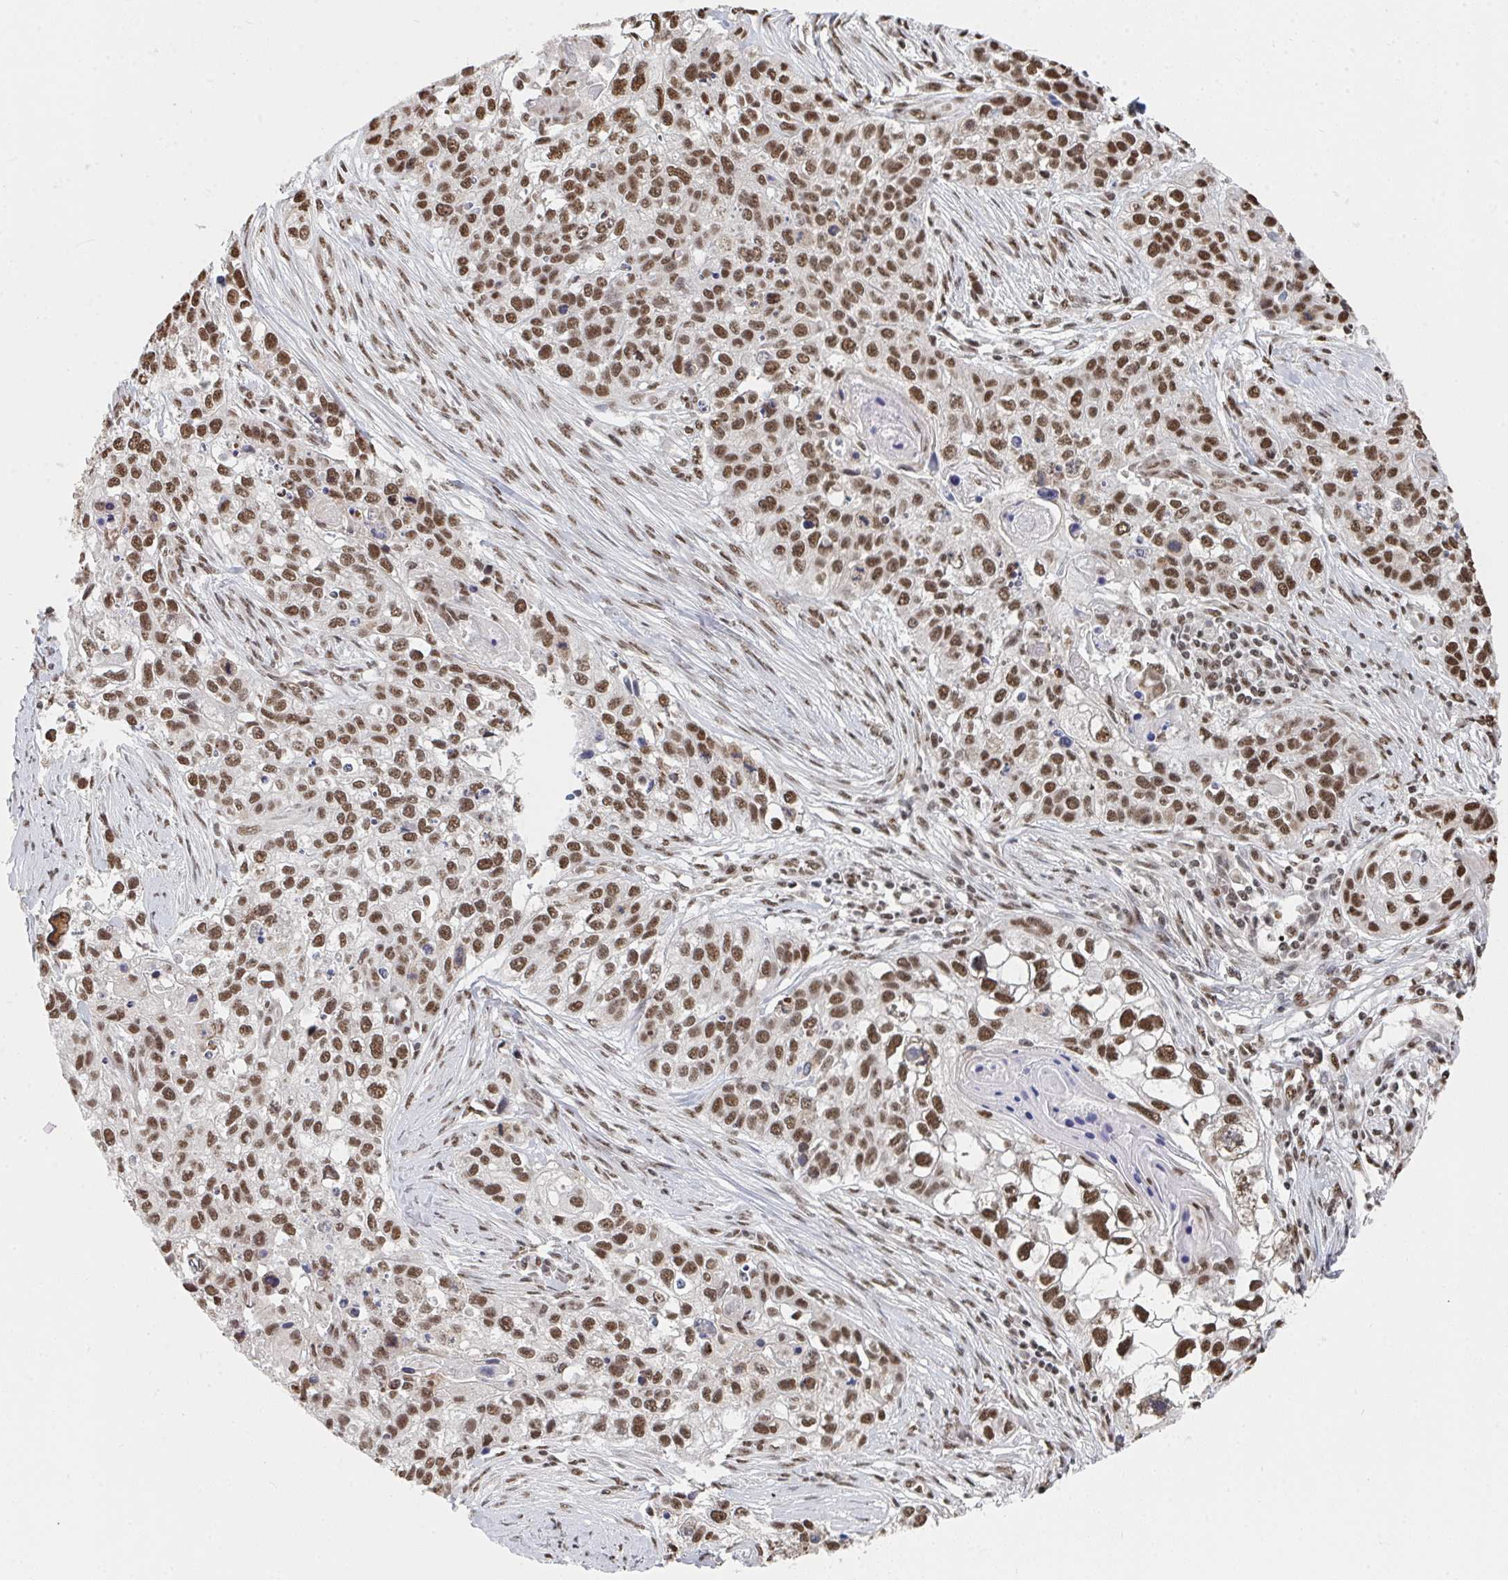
{"staining": {"intensity": "moderate", "quantity": ">75%", "location": "nuclear"}, "tissue": "lung cancer", "cell_type": "Tumor cells", "image_type": "cancer", "snomed": [{"axis": "morphology", "description": "Squamous cell carcinoma, NOS"}, {"axis": "topography", "description": "Lung"}], "caption": "Lung cancer stained for a protein (brown) exhibits moderate nuclear positive staining in about >75% of tumor cells.", "gene": "MBNL1", "patient": {"sex": "male", "age": 74}}